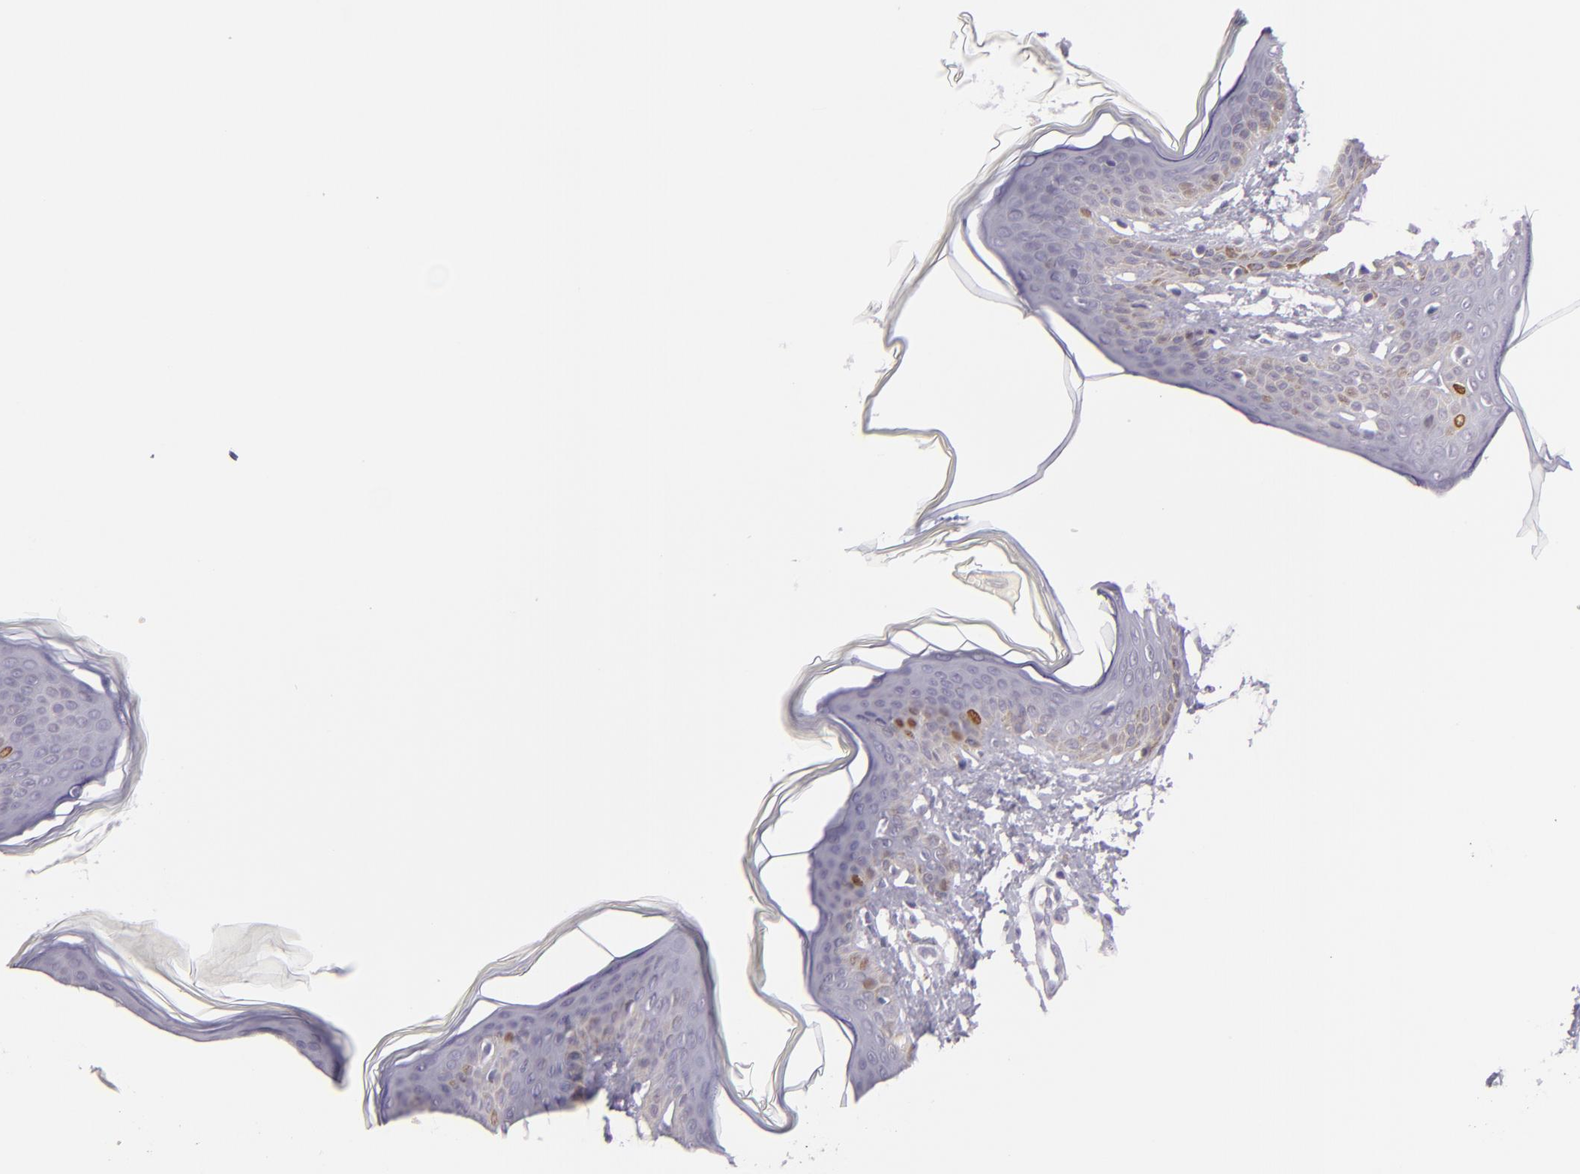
{"staining": {"intensity": "negative", "quantity": "none", "location": "none"}, "tissue": "skin", "cell_type": "Fibroblasts", "image_type": "normal", "snomed": [{"axis": "morphology", "description": "Normal tissue, NOS"}, {"axis": "topography", "description": "Skin"}], "caption": "This histopathology image is of benign skin stained with immunohistochemistry to label a protein in brown with the nuclei are counter-stained blue. There is no positivity in fibroblasts. The staining is performed using DAB (3,3'-diaminobenzidine) brown chromogen with nuclei counter-stained in using hematoxylin.", "gene": "MCM3", "patient": {"sex": "female", "age": 17}}